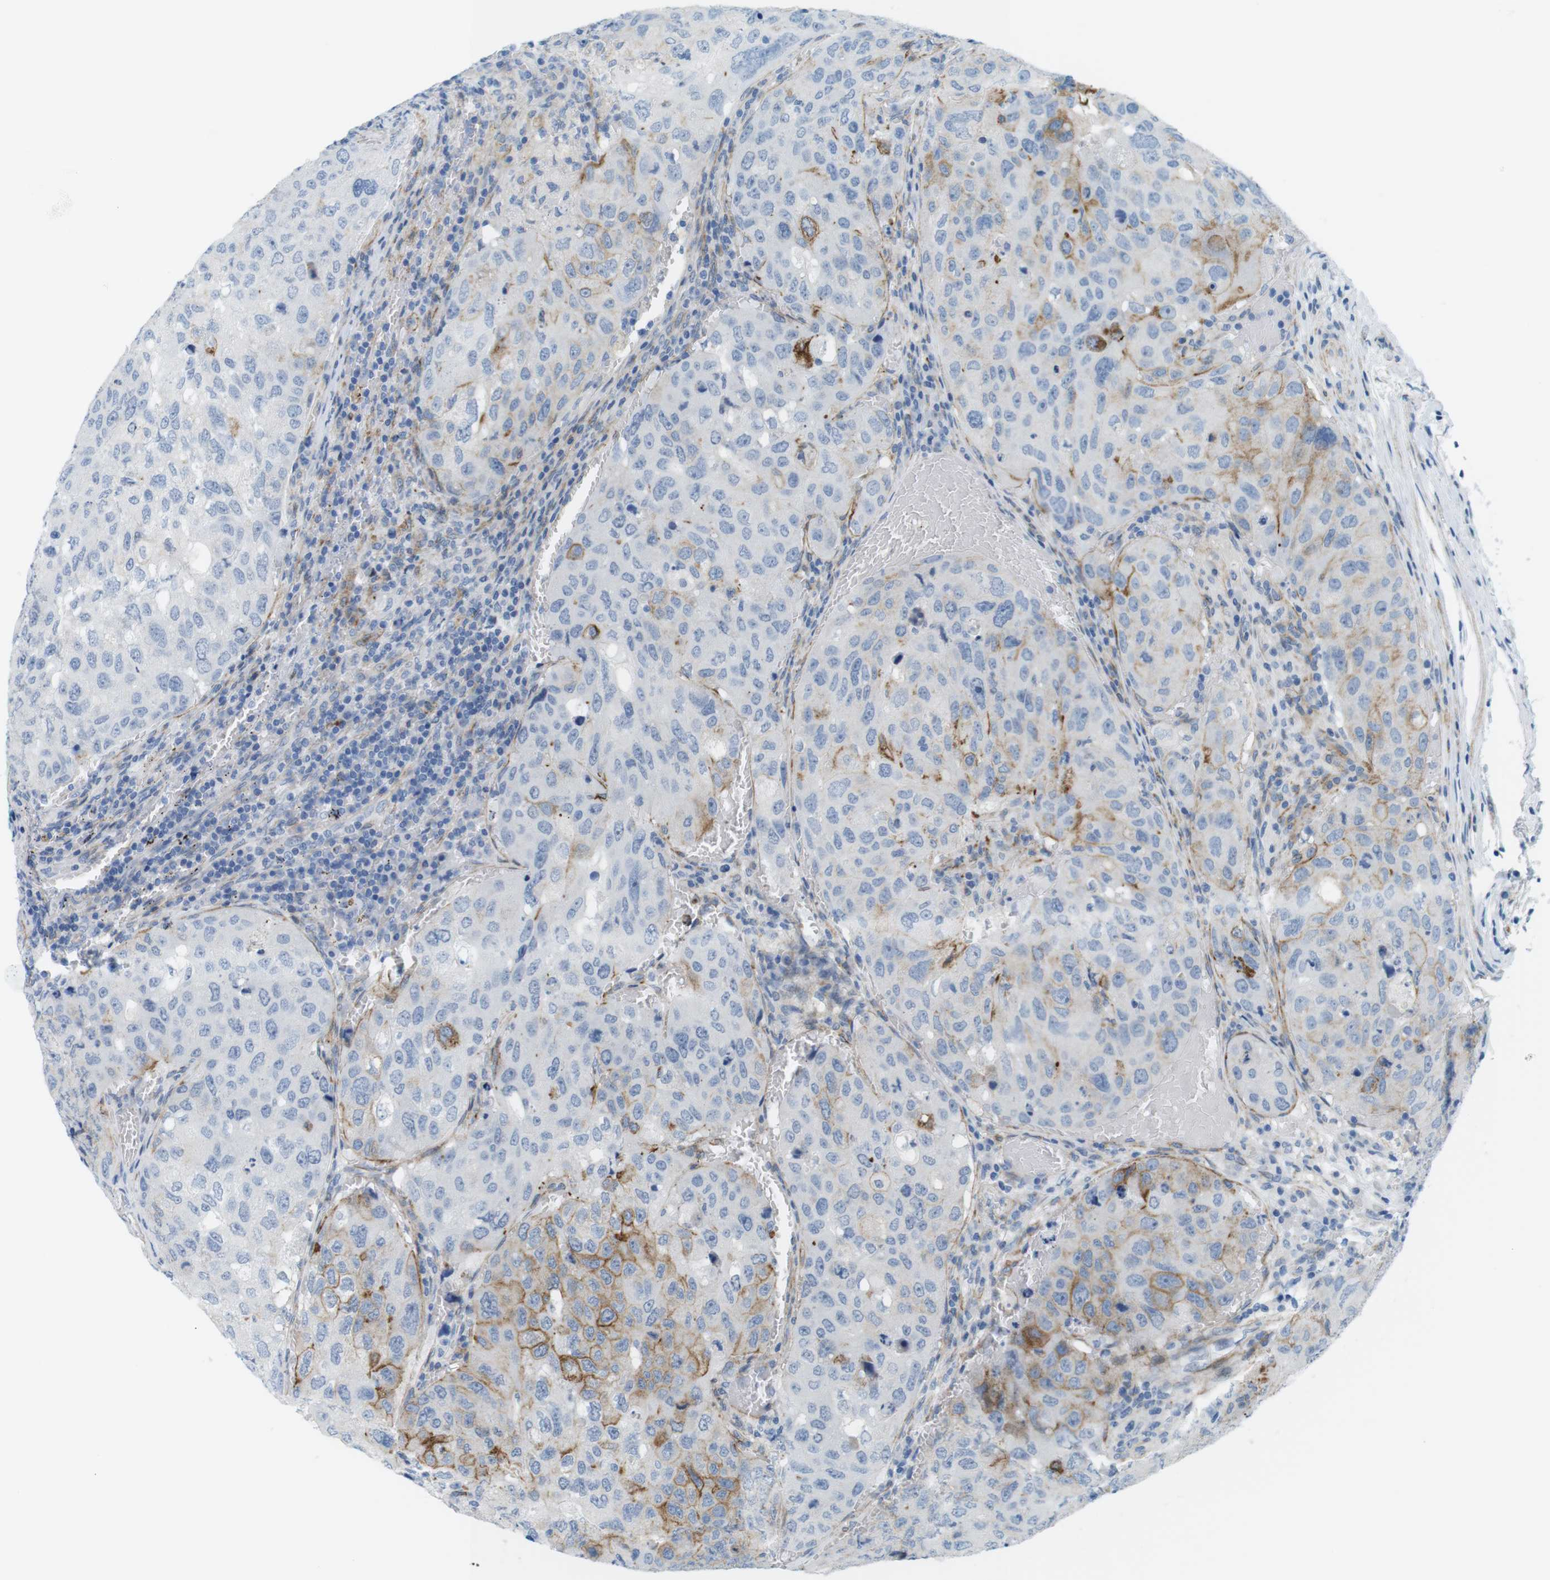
{"staining": {"intensity": "moderate", "quantity": "<25%", "location": "cytoplasmic/membranous"}, "tissue": "urothelial cancer", "cell_type": "Tumor cells", "image_type": "cancer", "snomed": [{"axis": "morphology", "description": "Urothelial carcinoma, High grade"}, {"axis": "topography", "description": "Lymph node"}, {"axis": "topography", "description": "Urinary bladder"}], "caption": "This micrograph demonstrates immunohistochemistry (IHC) staining of high-grade urothelial carcinoma, with low moderate cytoplasmic/membranous expression in approximately <25% of tumor cells.", "gene": "MYH9", "patient": {"sex": "male", "age": 51}}